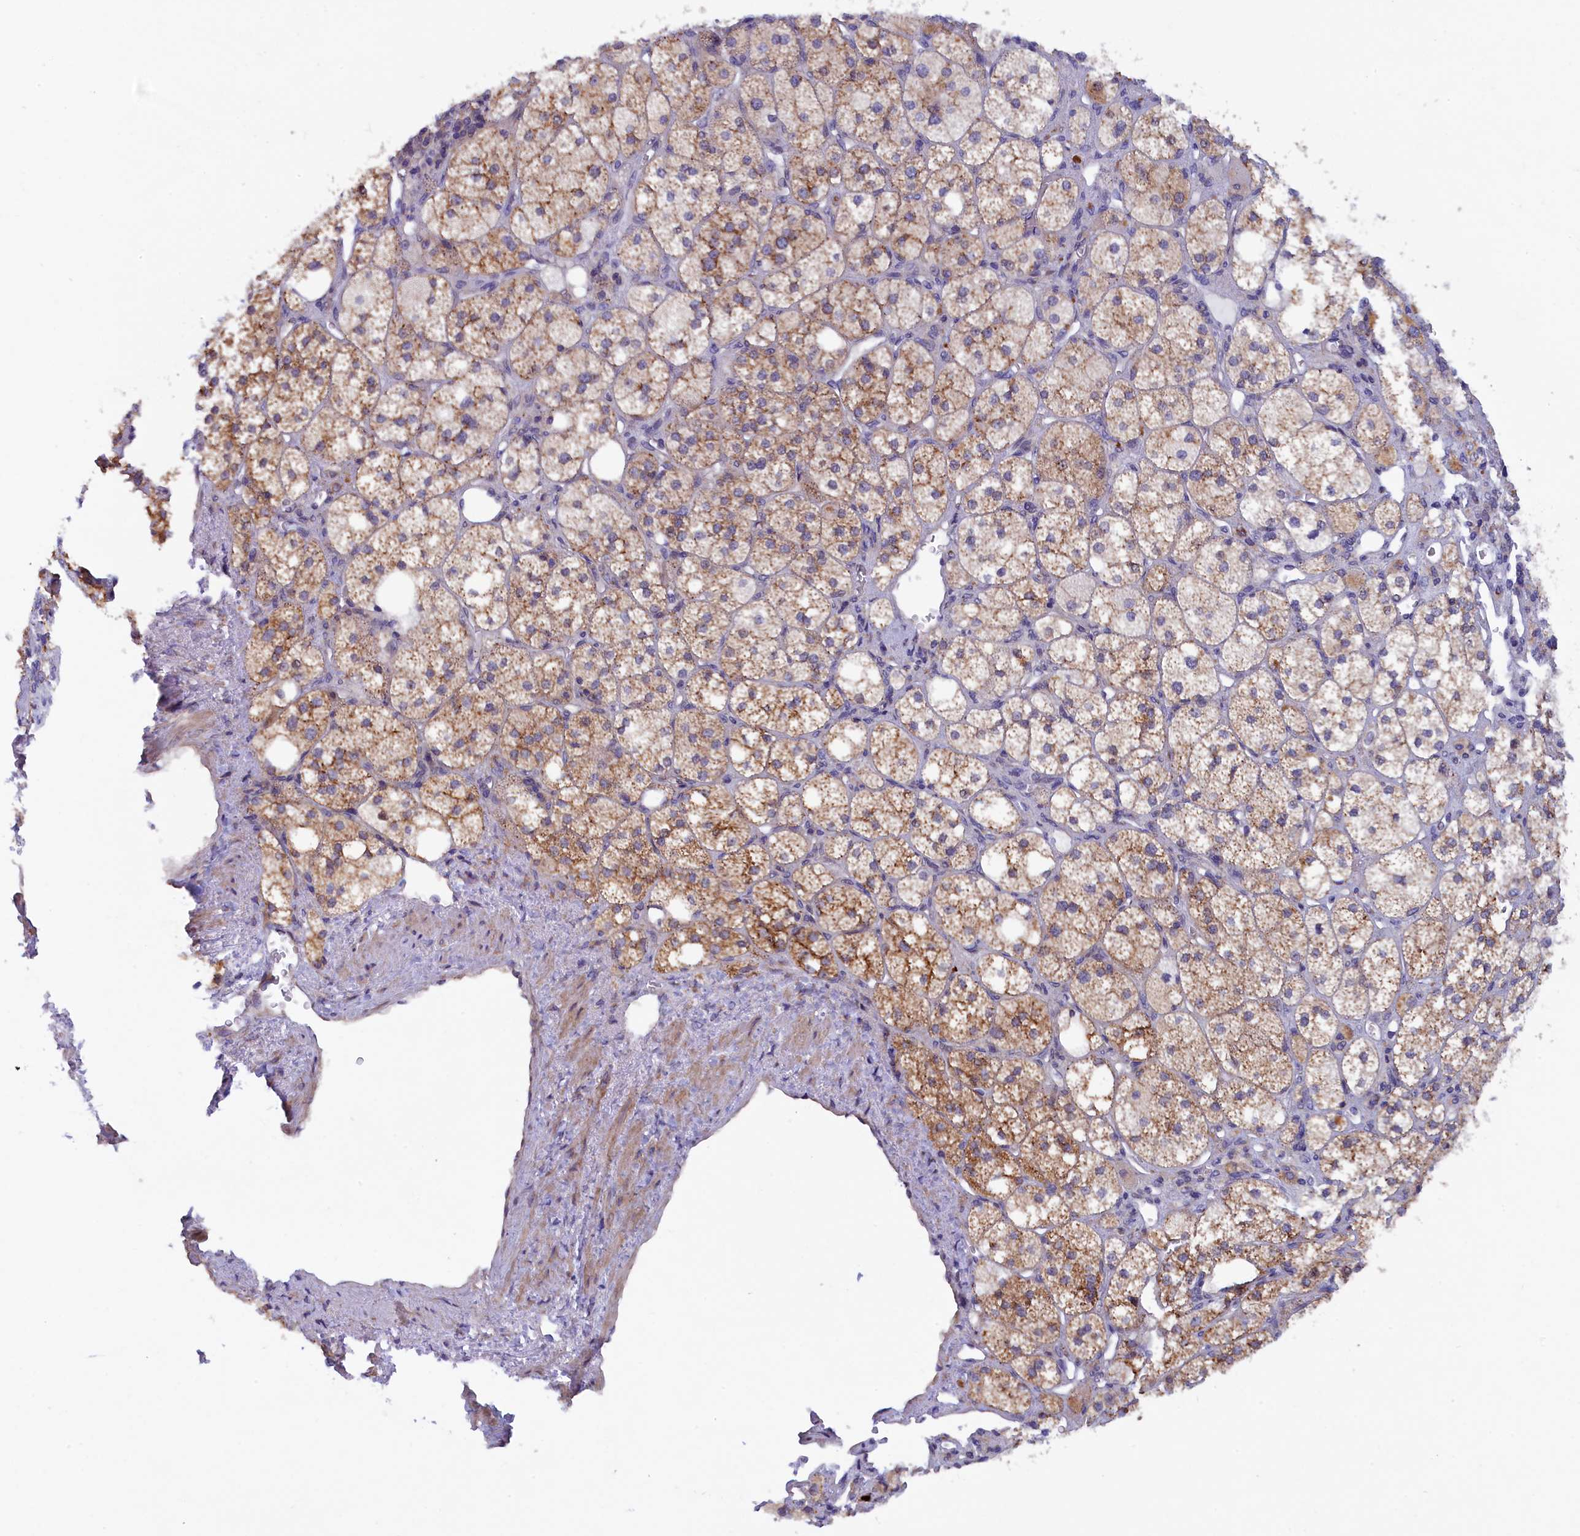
{"staining": {"intensity": "moderate", "quantity": ">75%", "location": "cytoplasmic/membranous"}, "tissue": "adrenal gland", "cell_type": "Glandular cells", "image_type": "normal", "snomed": [{"axis": "morphology", "description": "Normal tissue, NOS"}, {"axis": "topography", "description": "Adrenal gland"}], "caption": "Unremarkable adrenal gland was stained to show a protein in brown. There is medium levels of moderate cytoplasmic/membranous positivity in about >75% of glandular cells.", "gene": "JPT2", "patient": {"sex": "male", "age": 61}}